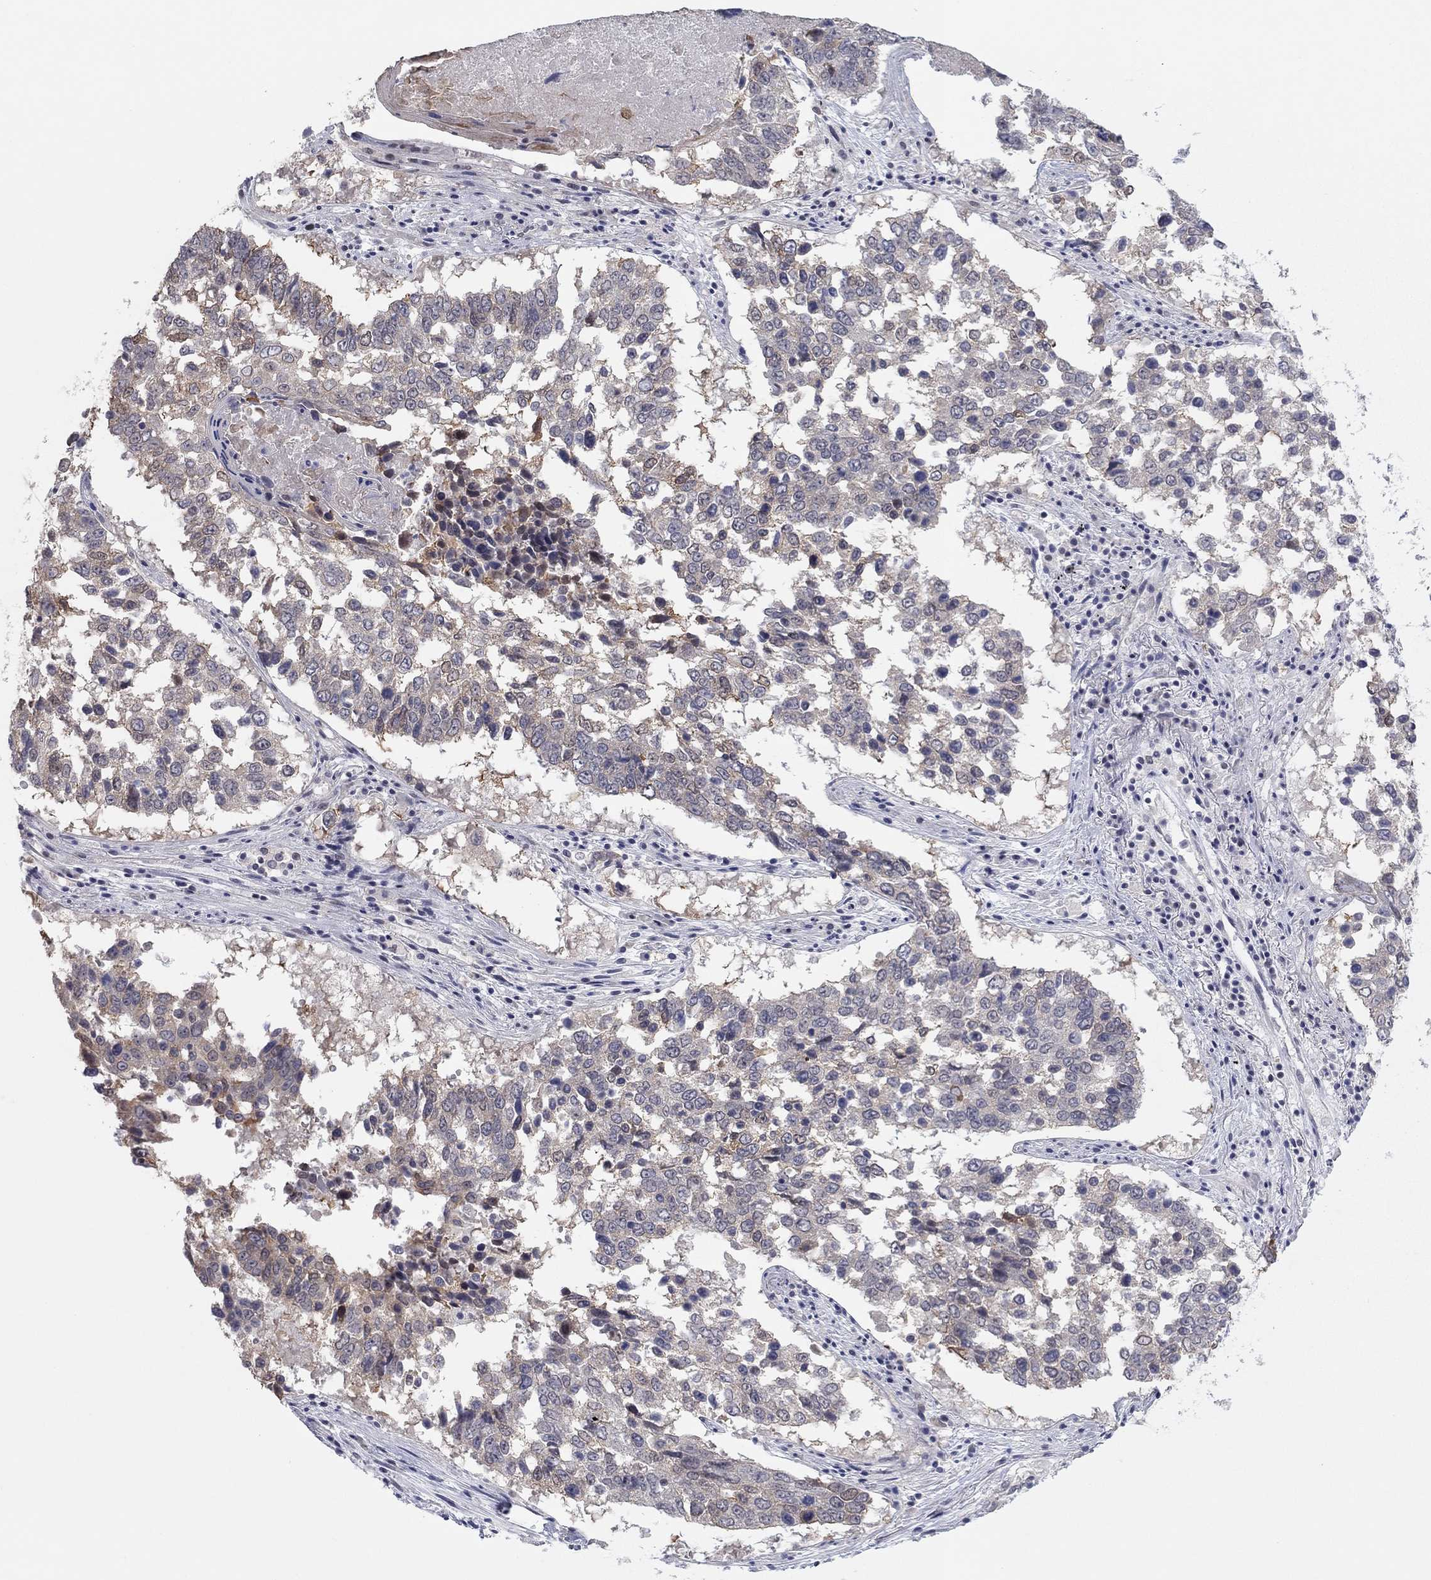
{"staining": {"intensity": "moderate", "quantity": "<25%", "location": "cytoplasmic/membranous"}, "tissue": "lung cancer", "cell_type": "Tumor cells", "image_type": "cancer", "snomed": [{"axis": "morphology", "description": "Squamous cell carcinoma, NOS"}, {"axis": "topography", "description": "Lung"}], "caption": "Tumor cells show low levels of moderate cytoplasmic/membranous expression in approximately <25% of cells in human lung squamous cell carcinoma.", "gene": "SLC22A2", "patient": {"sex": "male", "age": 82}}